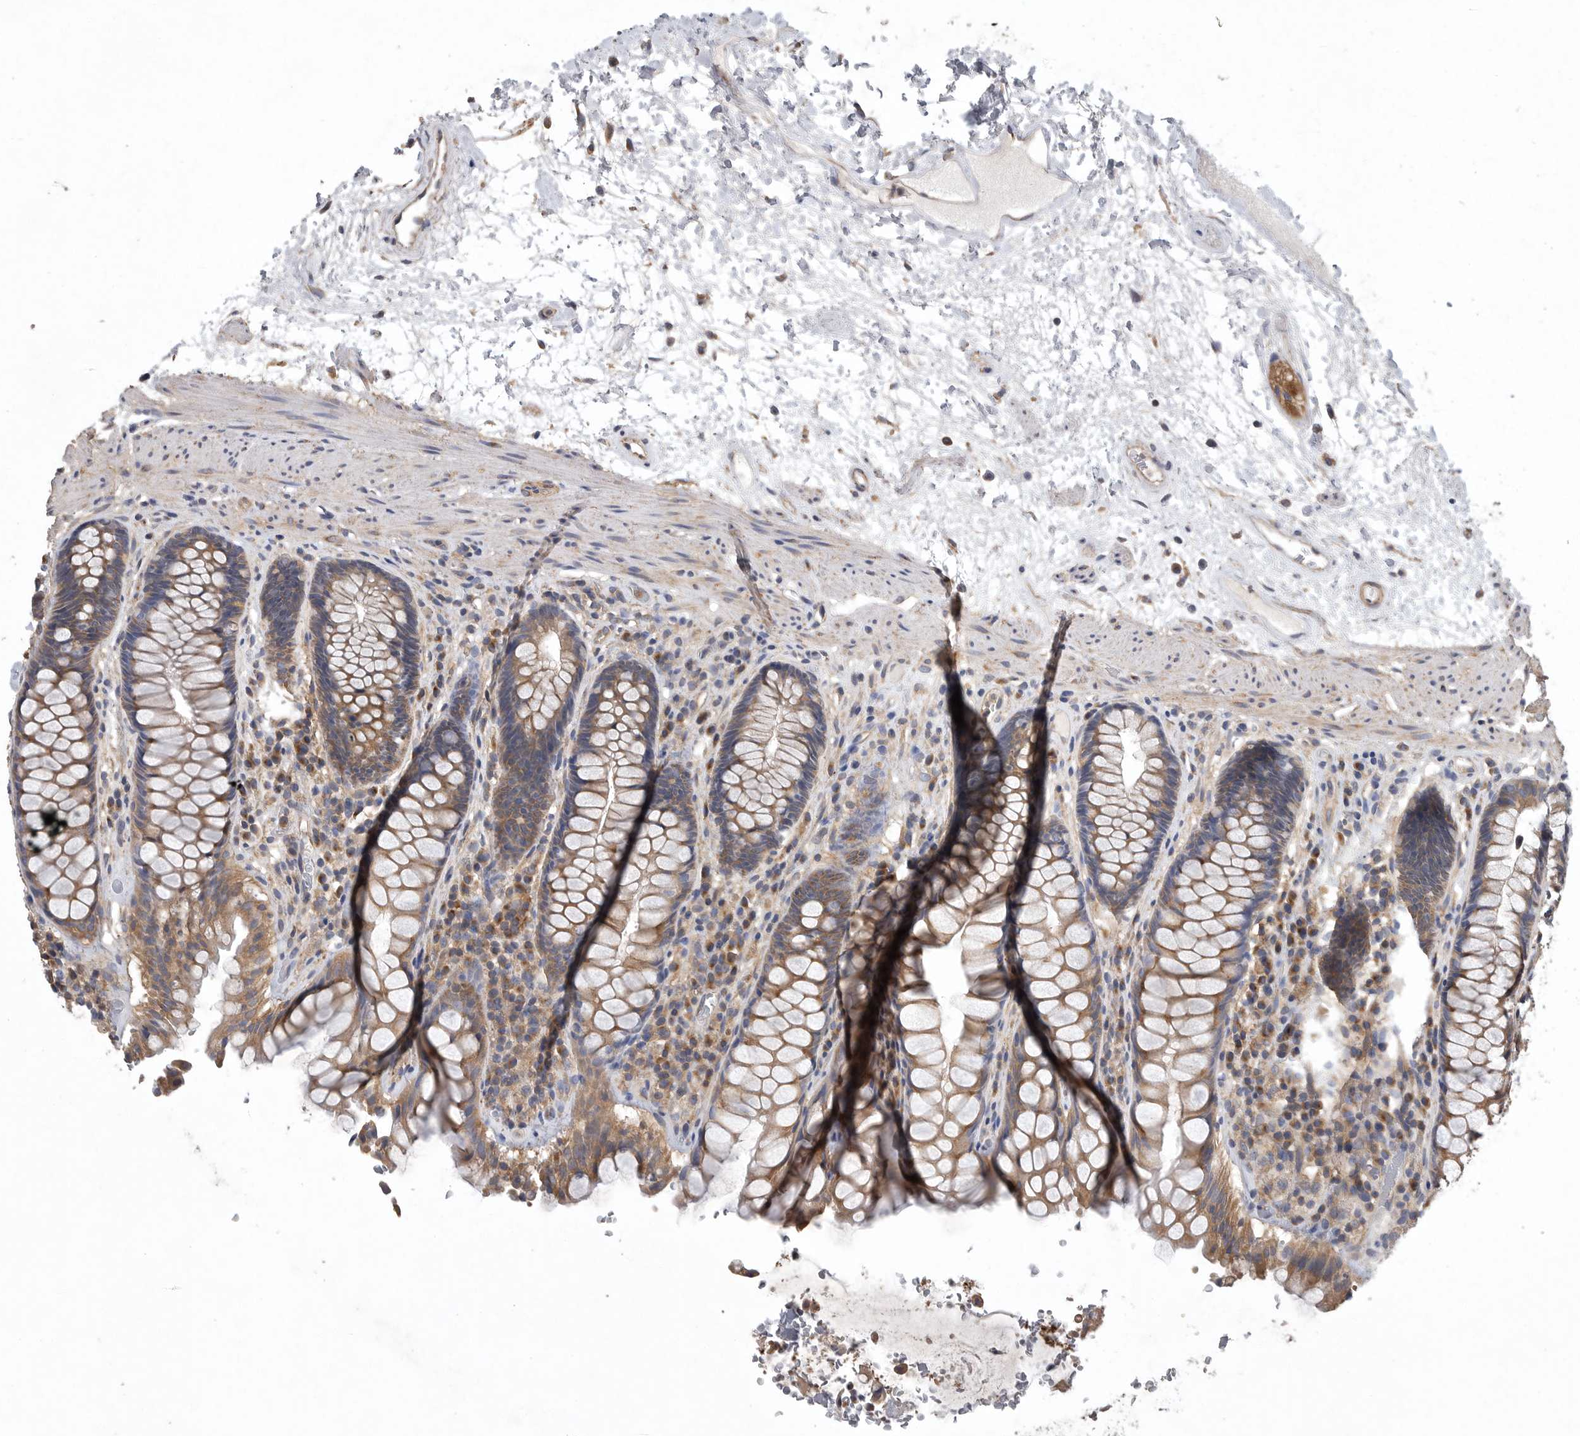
{"staining": {"intensity": "moderate", "quantity": ">75%", "location": "cytoplasmic/membranous"}, "tissue": "rectum", "cell_type": "Glandular cells", "image_type": "normal", "snomed": [{"axis": "morphology", "description": "Normal tissue, NOS"}, {"axis": "topography", "description": "Rectum"}], "caption": "Immunohistochemical staining of benign rectum reveals >75% levels of moderate cytoplasmic/membranous protein expression in about >75% of glandular cells. (DAB IHC, brown staining for protein, blue staining for nuclei).", "gene": "OXR1", "patient": {"sex": "male", "age": 64}}